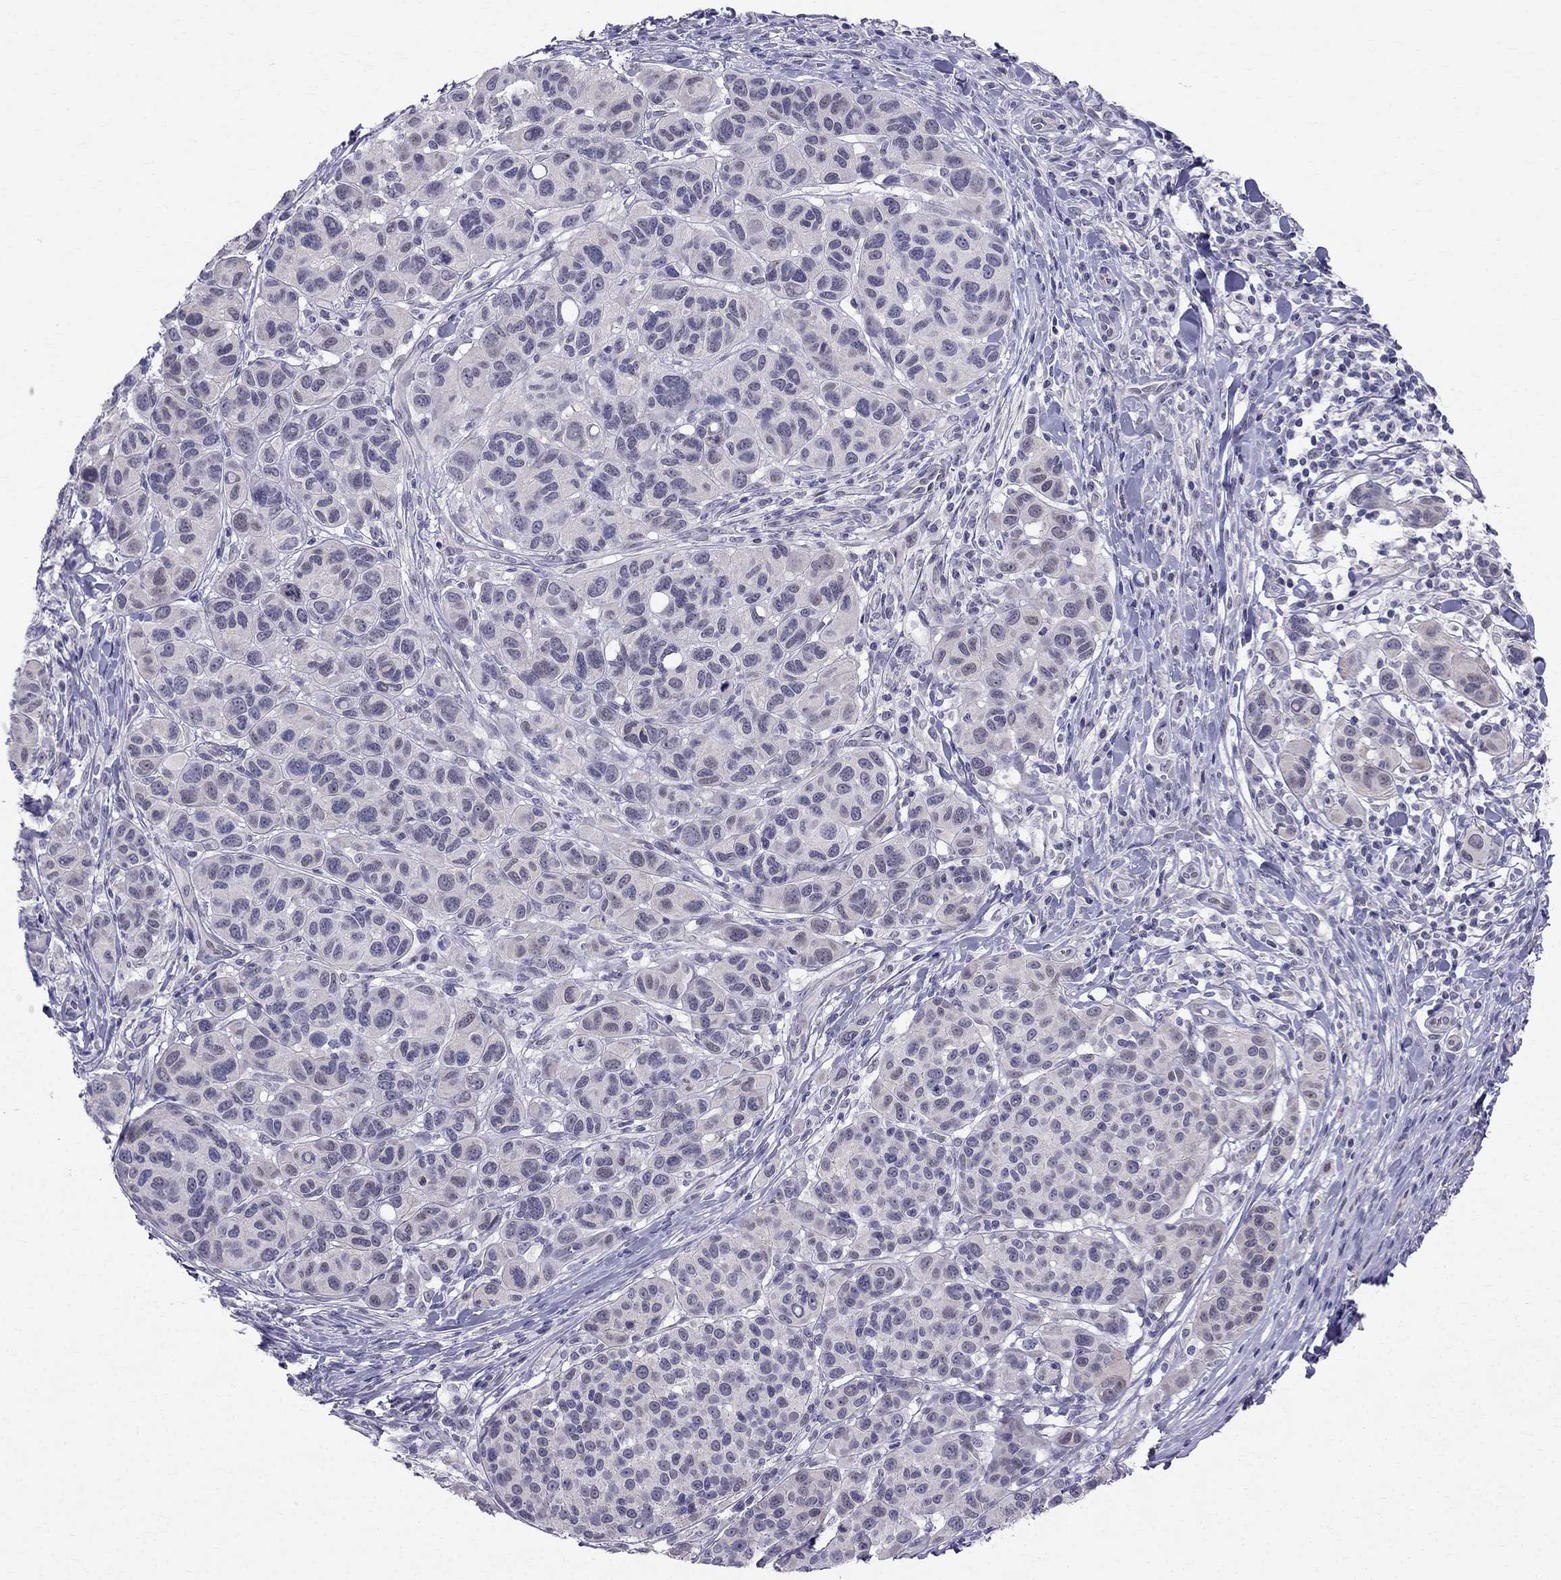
{"staining": {"intensity": "negative", "quantity": "none", "location": "none"}, "tissue": "melanoma", "cell_type": "Tumor cells", "image_type": "cancer", "snomed": [{"axis": "morphology", "description": "Malignant melanoma, NOS"}, {"axis": "topography", "description": "Skin"}], "caption": "This is an IHC photomicrograph of malignant melanoma. There is no positivity in tumor cells.", "gene": "BAG5", "patient": {"sex": "male", "age": 79}}